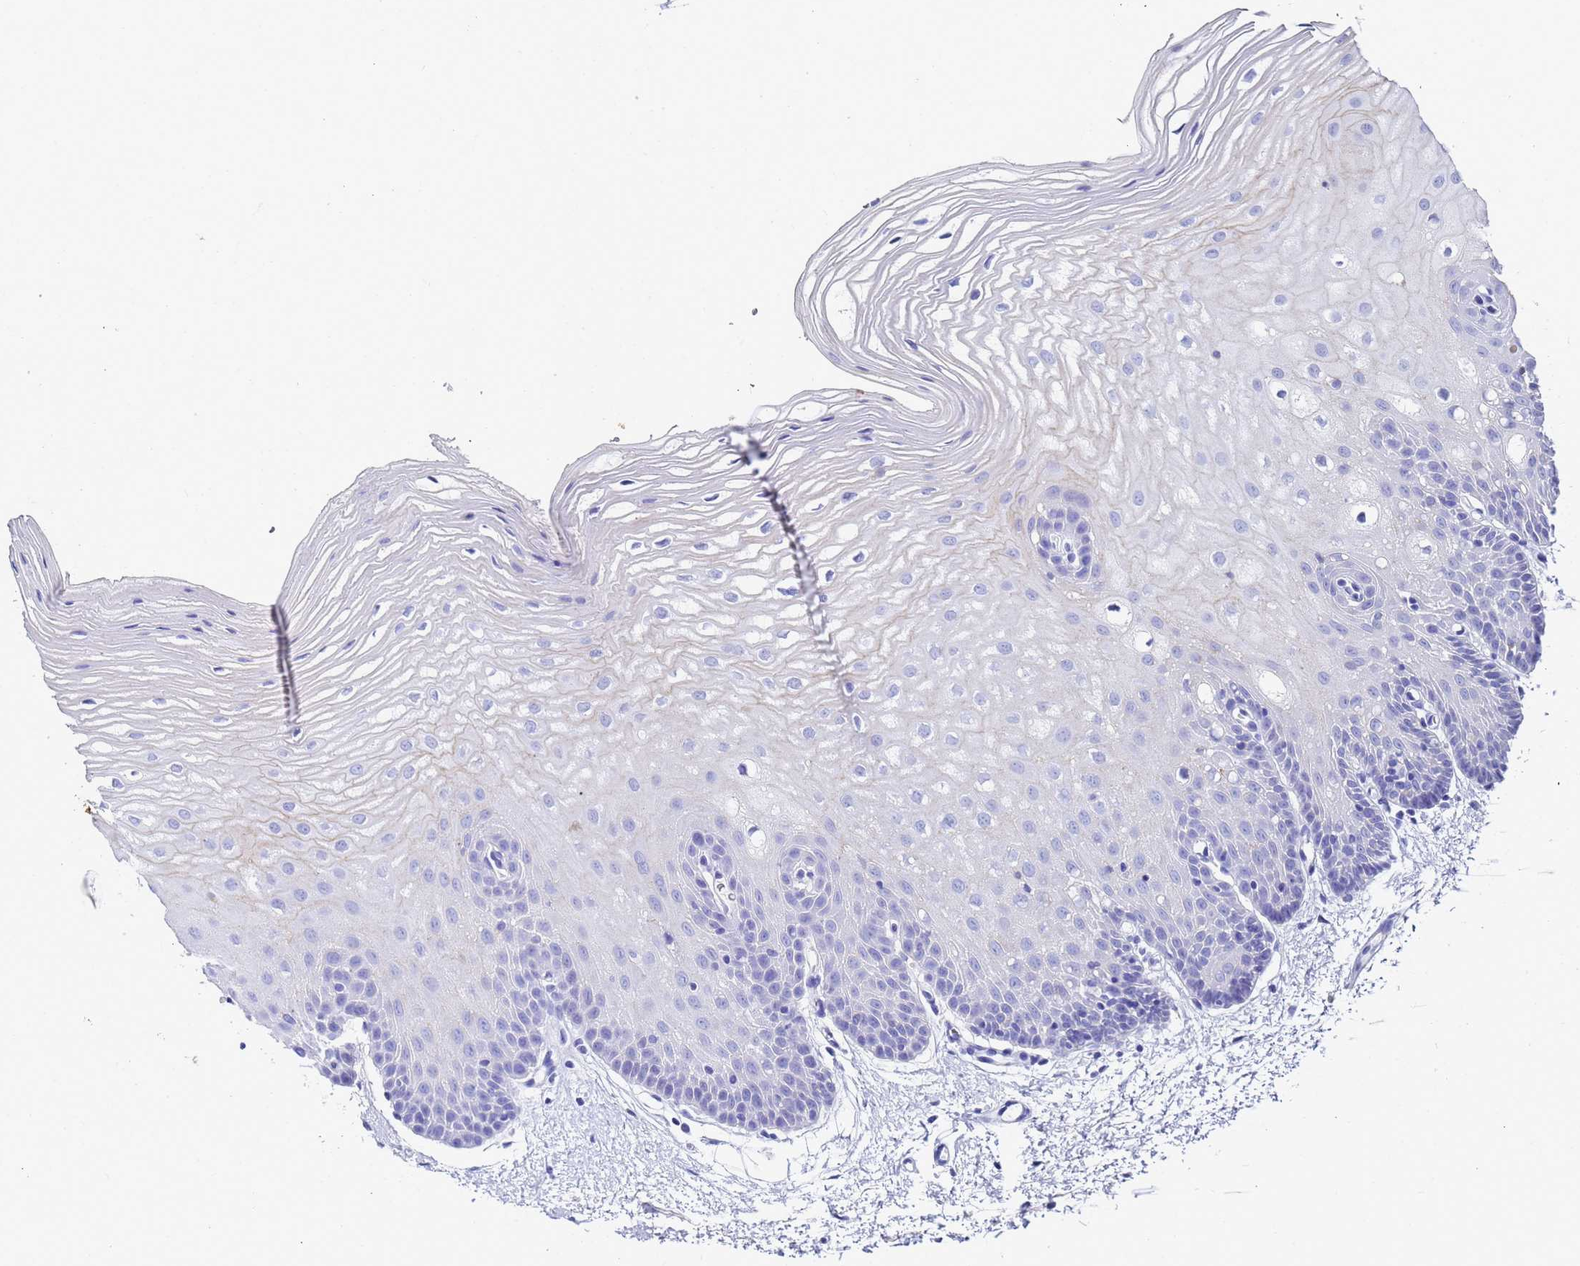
{"staining": {"intensity": "negative", "quantity": "none", "location": "none"}, "tissue": "oral mucosa", "cell_type": "Squamous epithelial cells", "image_type": "normal", "snomed": [{"axis": "morphology", "description": "Normal tissue, NOS"}, {"axis": "topography", "description": "Oral tissue"}, {"axis": "topography", "description": "Tounge, NOS"}], "caption": "This image is of normal oral mucosa stained with immunohistochemistry to label a protein in brown with the nuclei are counter-stained blue. There is no expression in squamous epithelial cells.", "gene": "C2orf72", "patient": {"sex": "female", "age": 73}}